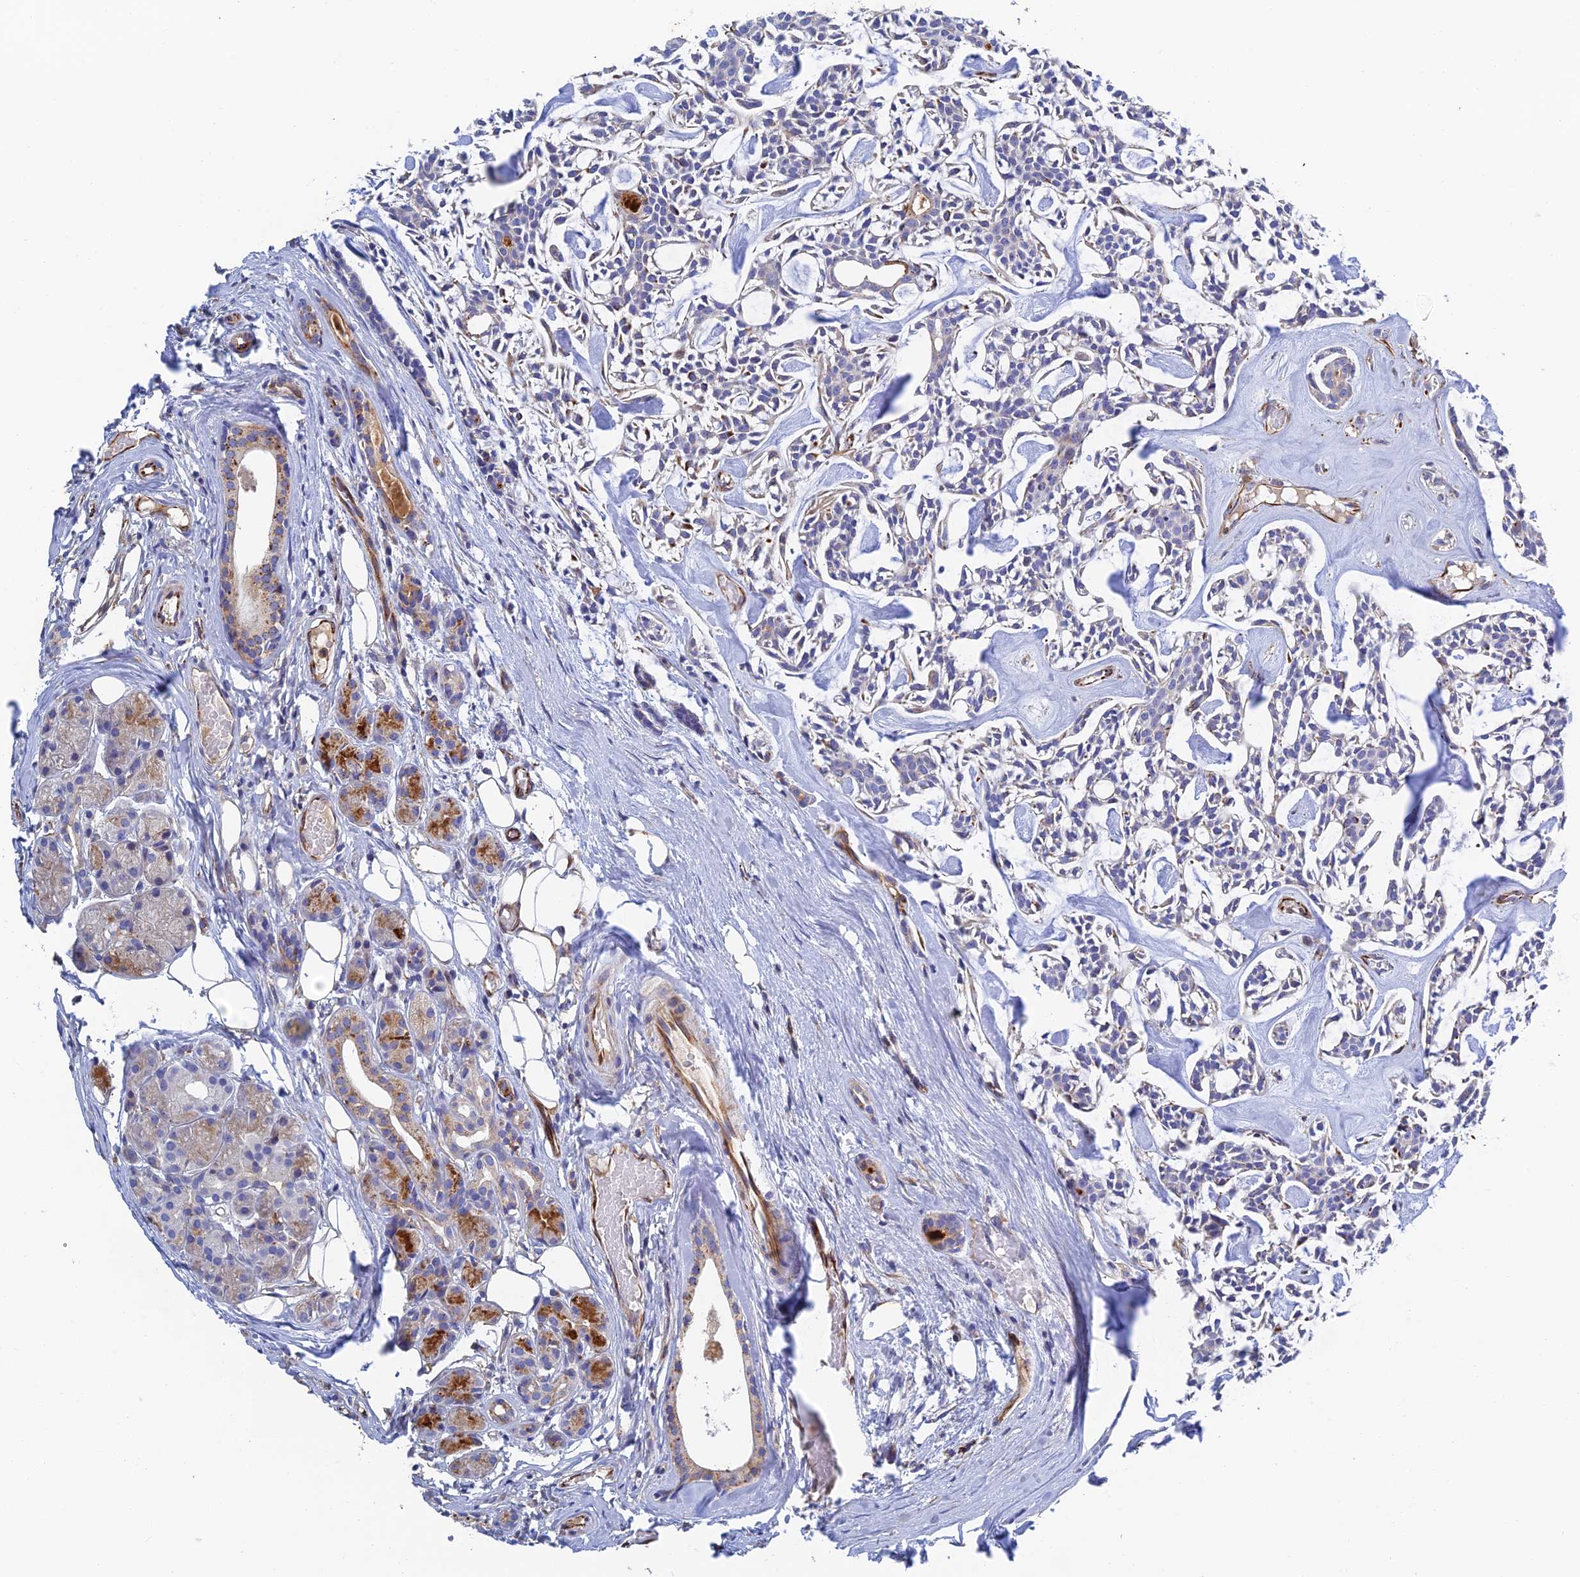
{"staining": {"intensity": "moderate", "quantity": "<25%", "location": "cytoplasmic/membranous"}, "tissue": "head and neck cancer", "cell_type": "Tumor cells", "image_type": "cancer", "snomed": [{"axis": "morphology", "description": "Adenocarcinoma, NOS"}, {"axis": "topography", "description": "Salivary gland"}, {"axis": "topography", "description": "Head-Neck"}], "caption": "Immunohistochemical staining of human head and neck cancer shows low levels of moderate cytoplasmic/membranous protein staining in approximately <25% of tumor cells.", "gene": "RPGRIP1L", "patient": {"sex": "male", "age": 55}}